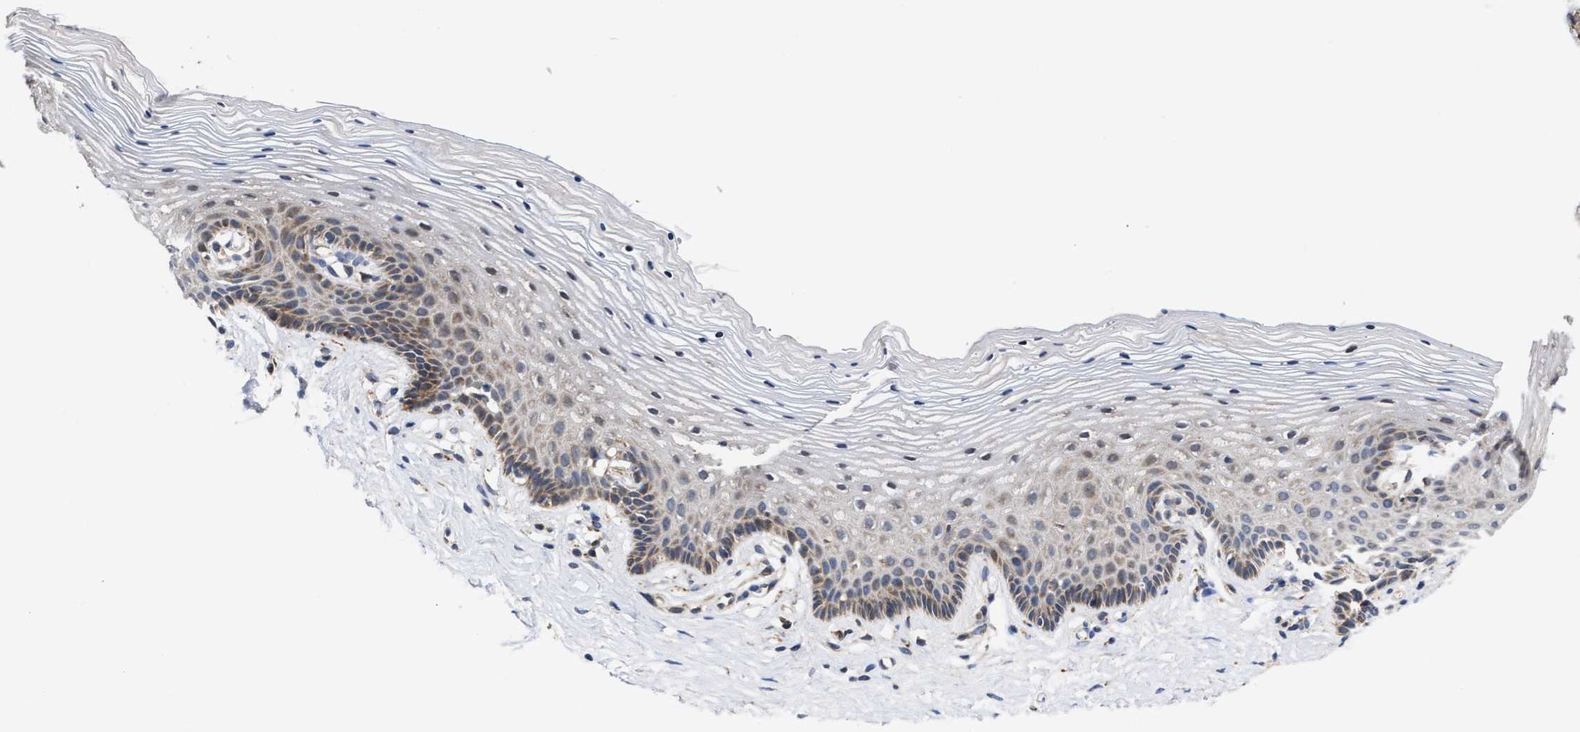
{"staining": {"intensity": "moderate", "quantity": "<25%", "location": "cytoplasmic/membranous"}, "tissue": "vagina", "cell_type": "Squamous epithelial cells", "image_type": "normal", "snomed": [{"axis": "morphology", "description": "Normal tissue, NOS"}, {"axis": "topography", "description": "Vagina"}], "caption": "This image shows unremarkable vagina stained with IHC to label a protein in brown. The cytoplasmic/membranous of squamous epithelial cells show moderate positivity for the protein. Nuclei are counter-stained blue.", "gene": "MALSU1", "patient": {"sex": "female", "age": 32}}